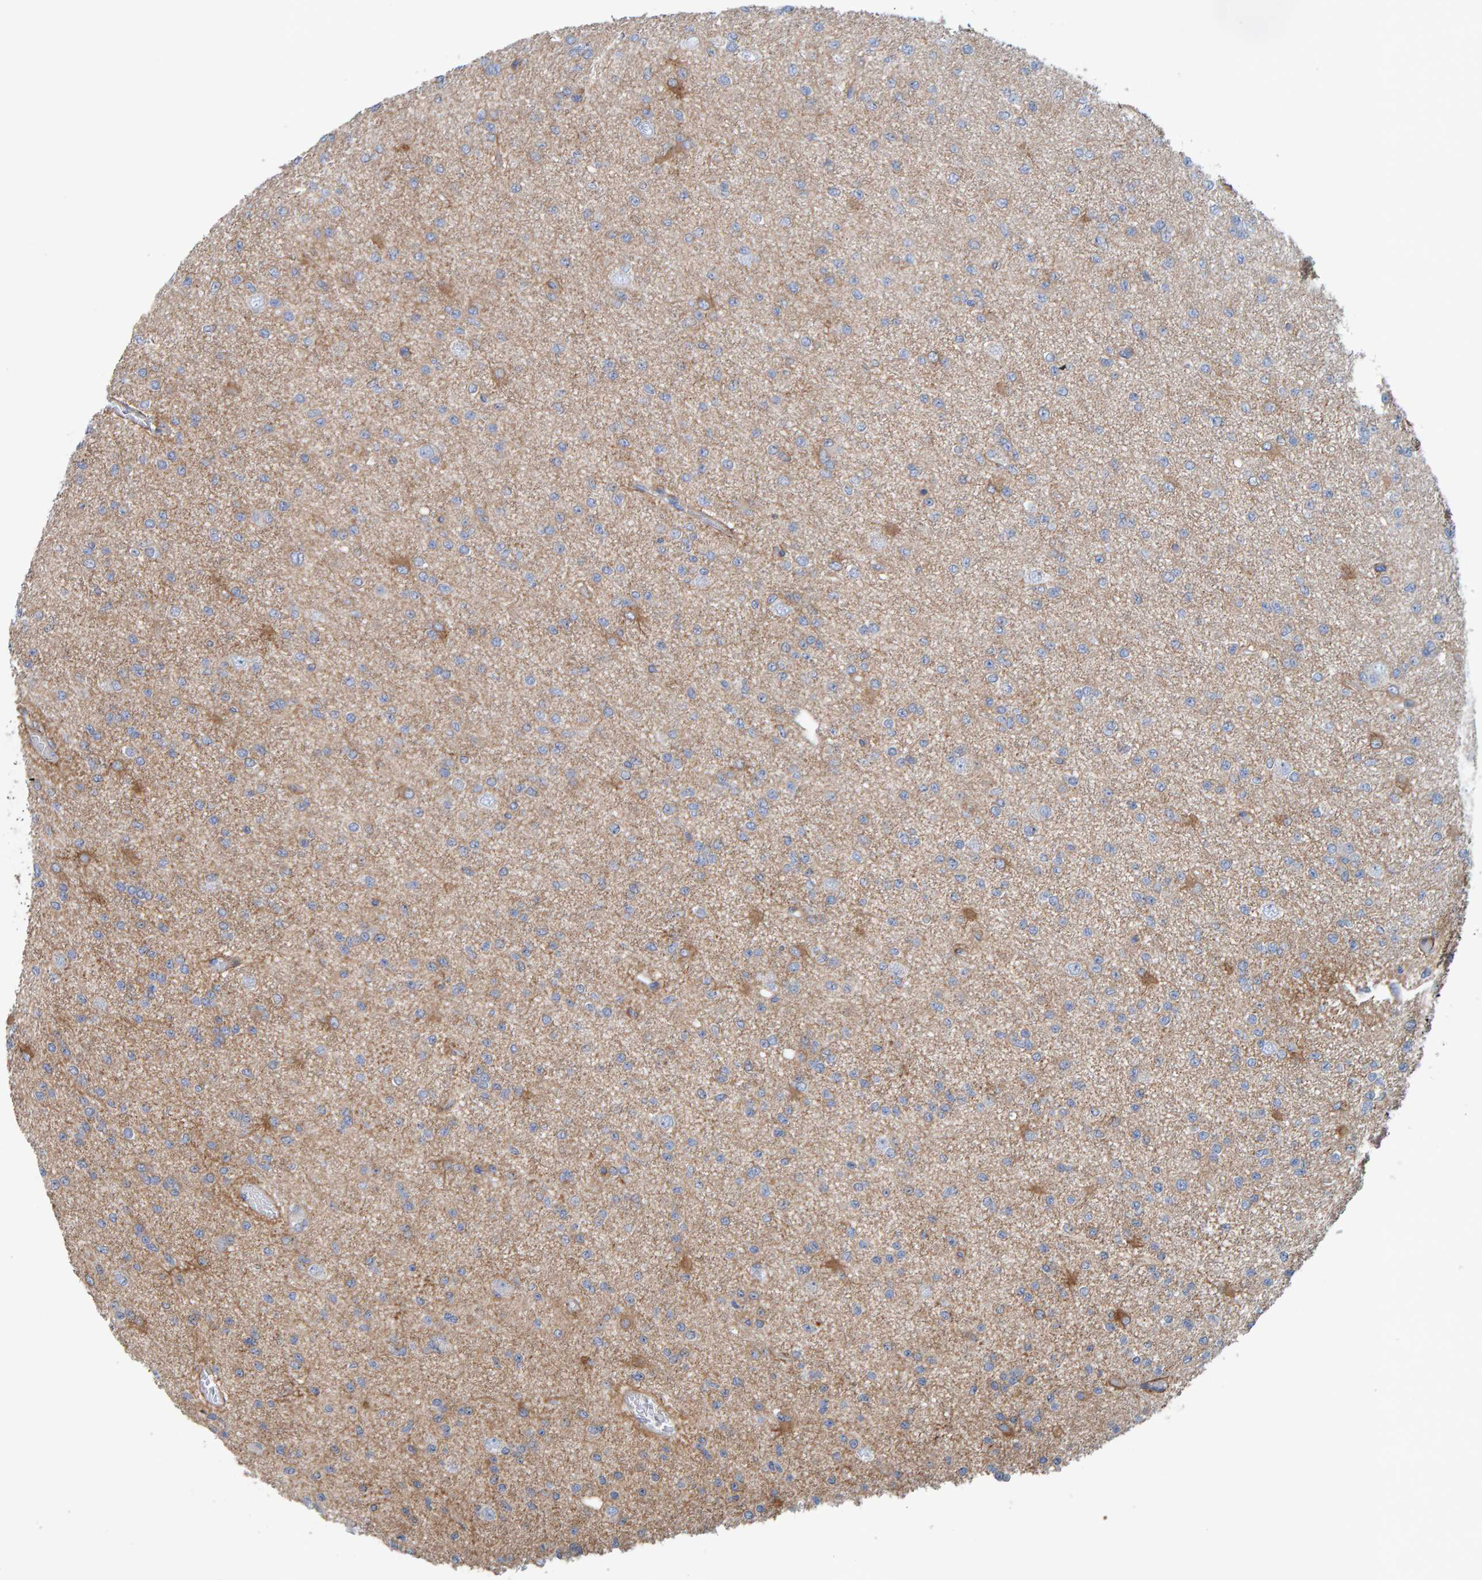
{"staining": {"intensity": "negative", "quantity": "none", "location": "none"}, "tissue": "glioma", "cell_type": "Tumor cells", "image_type": "cancer", "snomed": [{"axis": "morphology", "description": "Glioma, malignant, Low grade"}, {"axis": "topography", "description": "Brain"}], "caption": "Image shows no protein staining in tumor cells of glioma tissue.", "gene": "RGP1", "patient": {"sex": "female", "age": 22}}